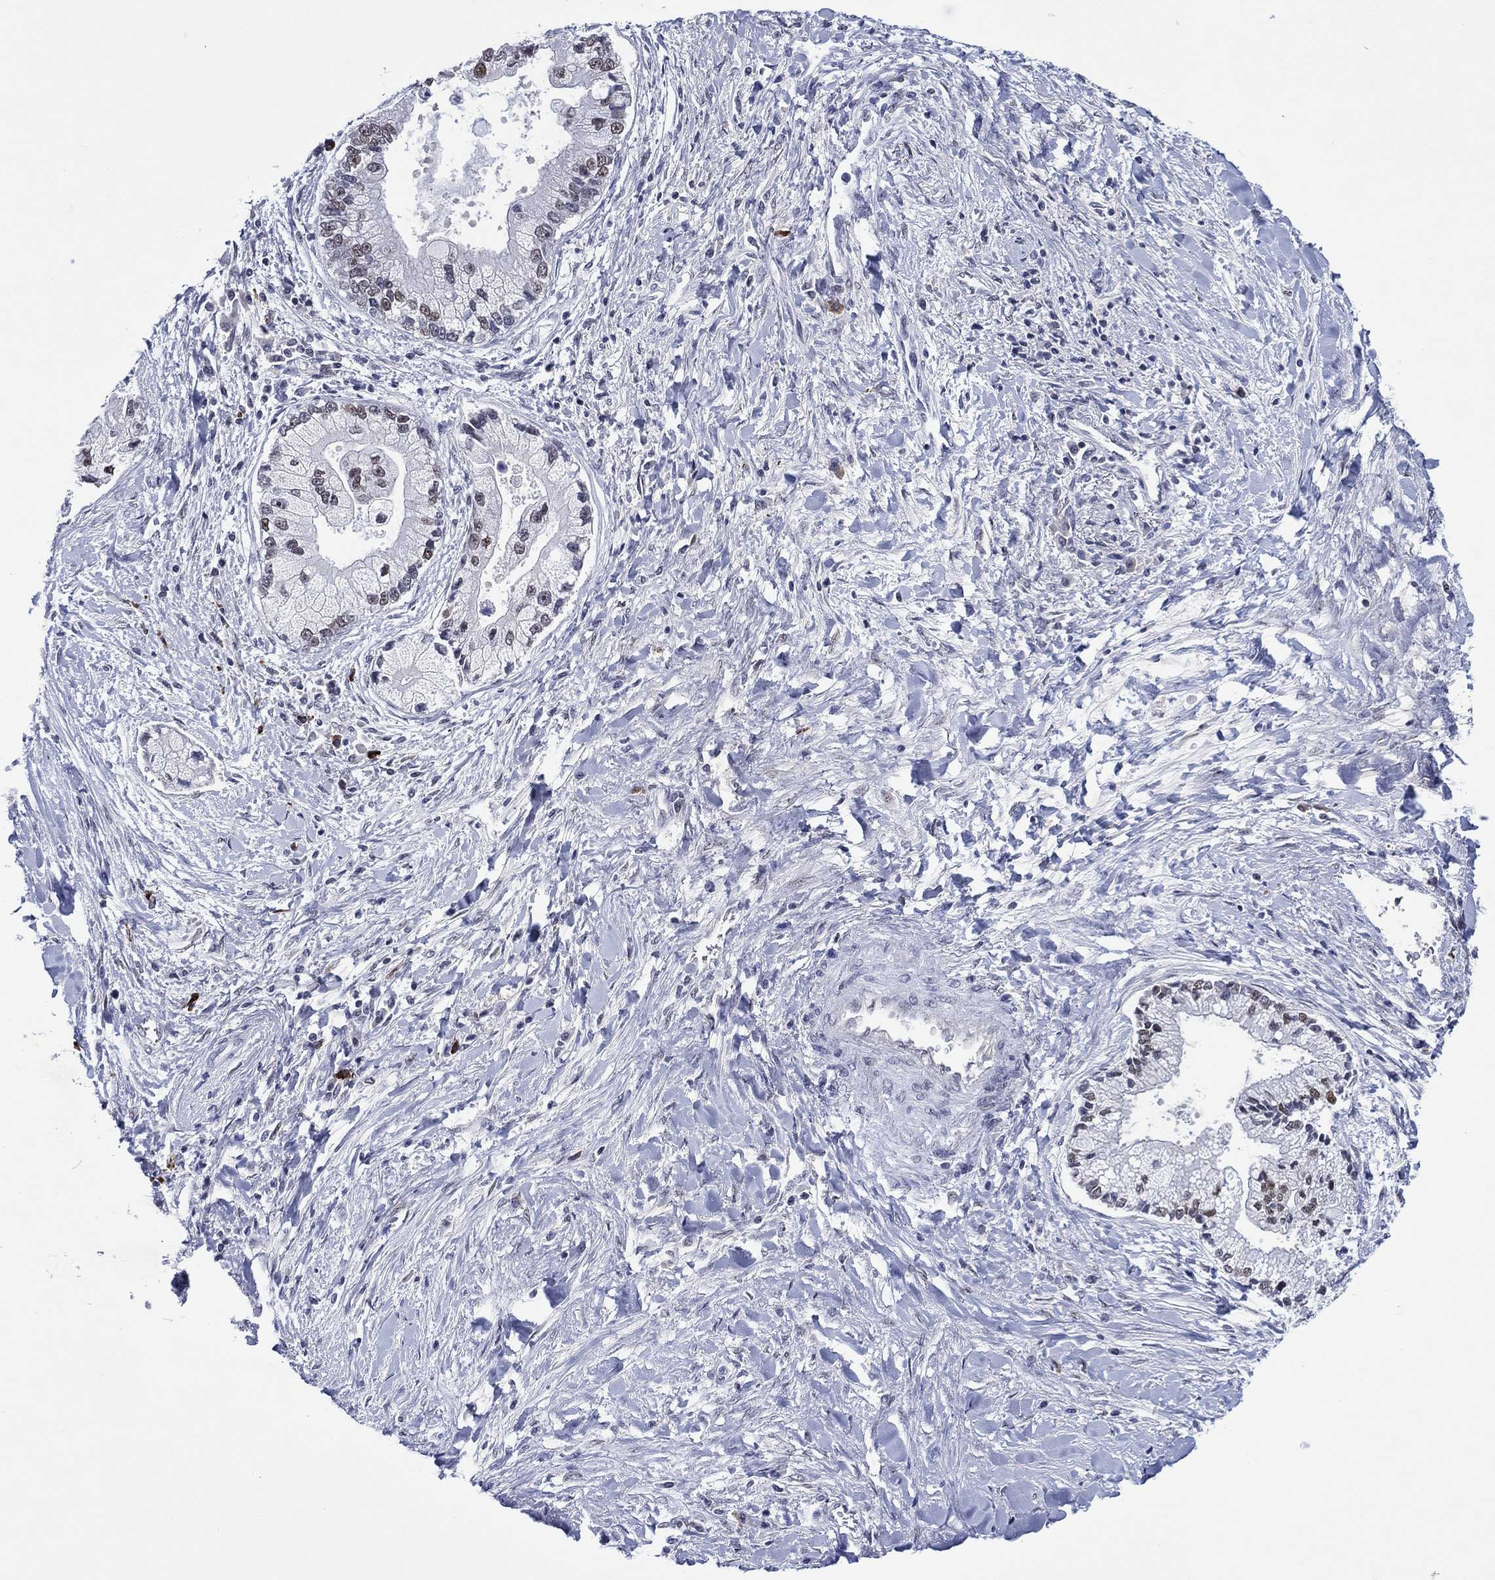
{"staining": {"intensity": "moderate", "quantity": "<25%", "location": "nuclear"}, "tissue": "liver cancer", "cell_type": "Tumor cells", "image_type": "cancer", "snomed": [{"axis": "morphology", "description": "Cholangiocarcinoma"}, {"axis": "topography", "description": "Liver"}], "caption": "Moderate nuclear protein expression is seen in approximately <25% of tumor cells in liver cancer (cholangiocarcinoma). (DAB (3,3'-diaminobenzidine) IHC with brightfield microscopy, high magnification).", "gene": "GATA6", "patient": {"sex": "male", "age": 50}}